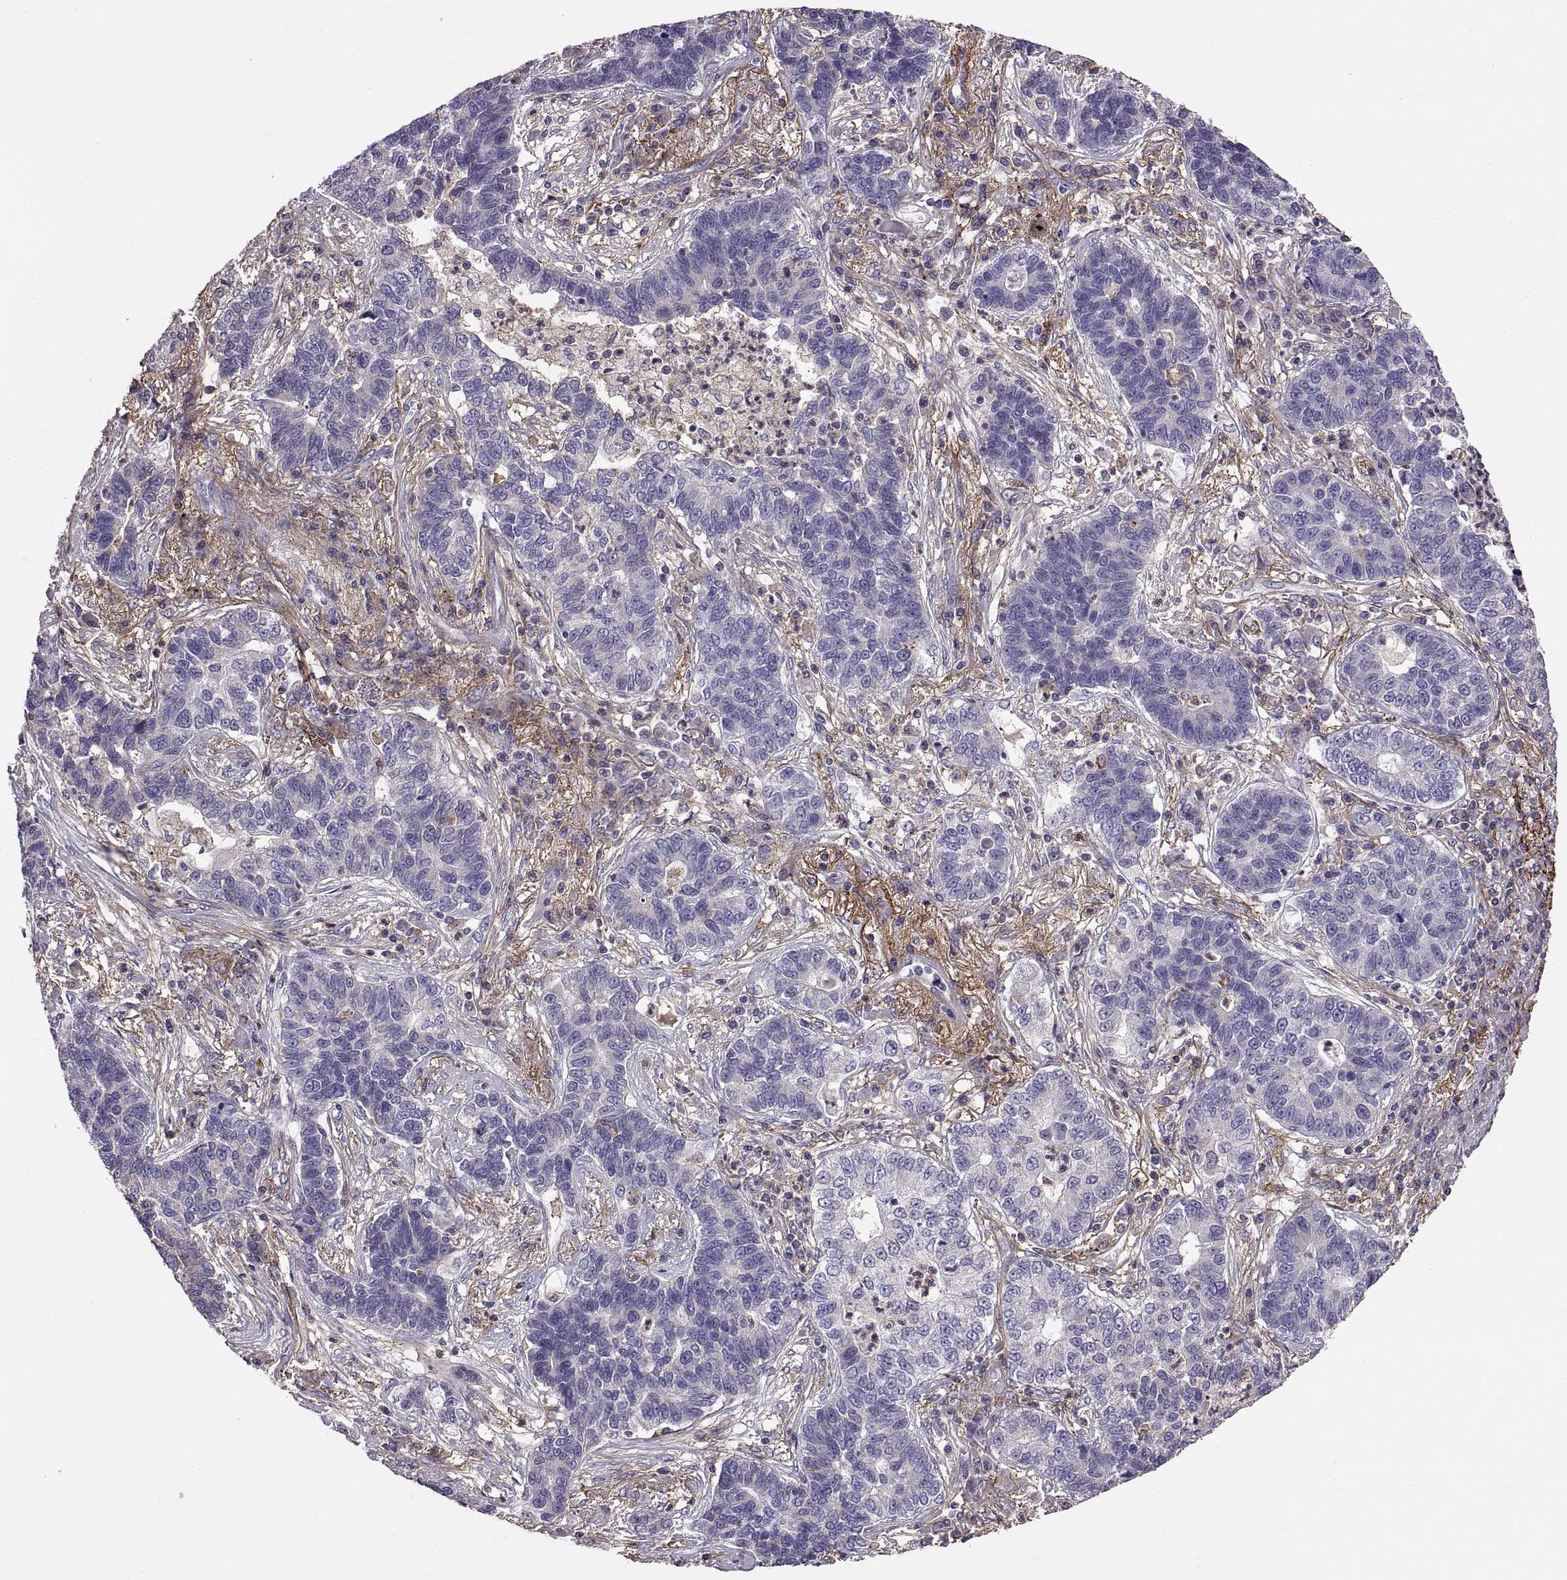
{"staining": {"intensity": "negative", "quantity": "none", "location": "none"}, "tissue": "lung cancer", "cell_type": "Tumor cells", "image_type": "cancer", "snomed": [{"axis": "morphology", "description": "Adenocarcinoma, NOS"}, {"axis": "topography", "description": "Lung"}], "caption": "Immunohistochemical staining of human lung cancer (adenocarcinoma) exhibits no significant staining in tumor cells. (DAB (3,3'-diaminobenzidine) immunohistochemistry with hematoxylin counter stain).", "gene": "EMILIN2", "patient": {"sex": "female", "age": 57}}